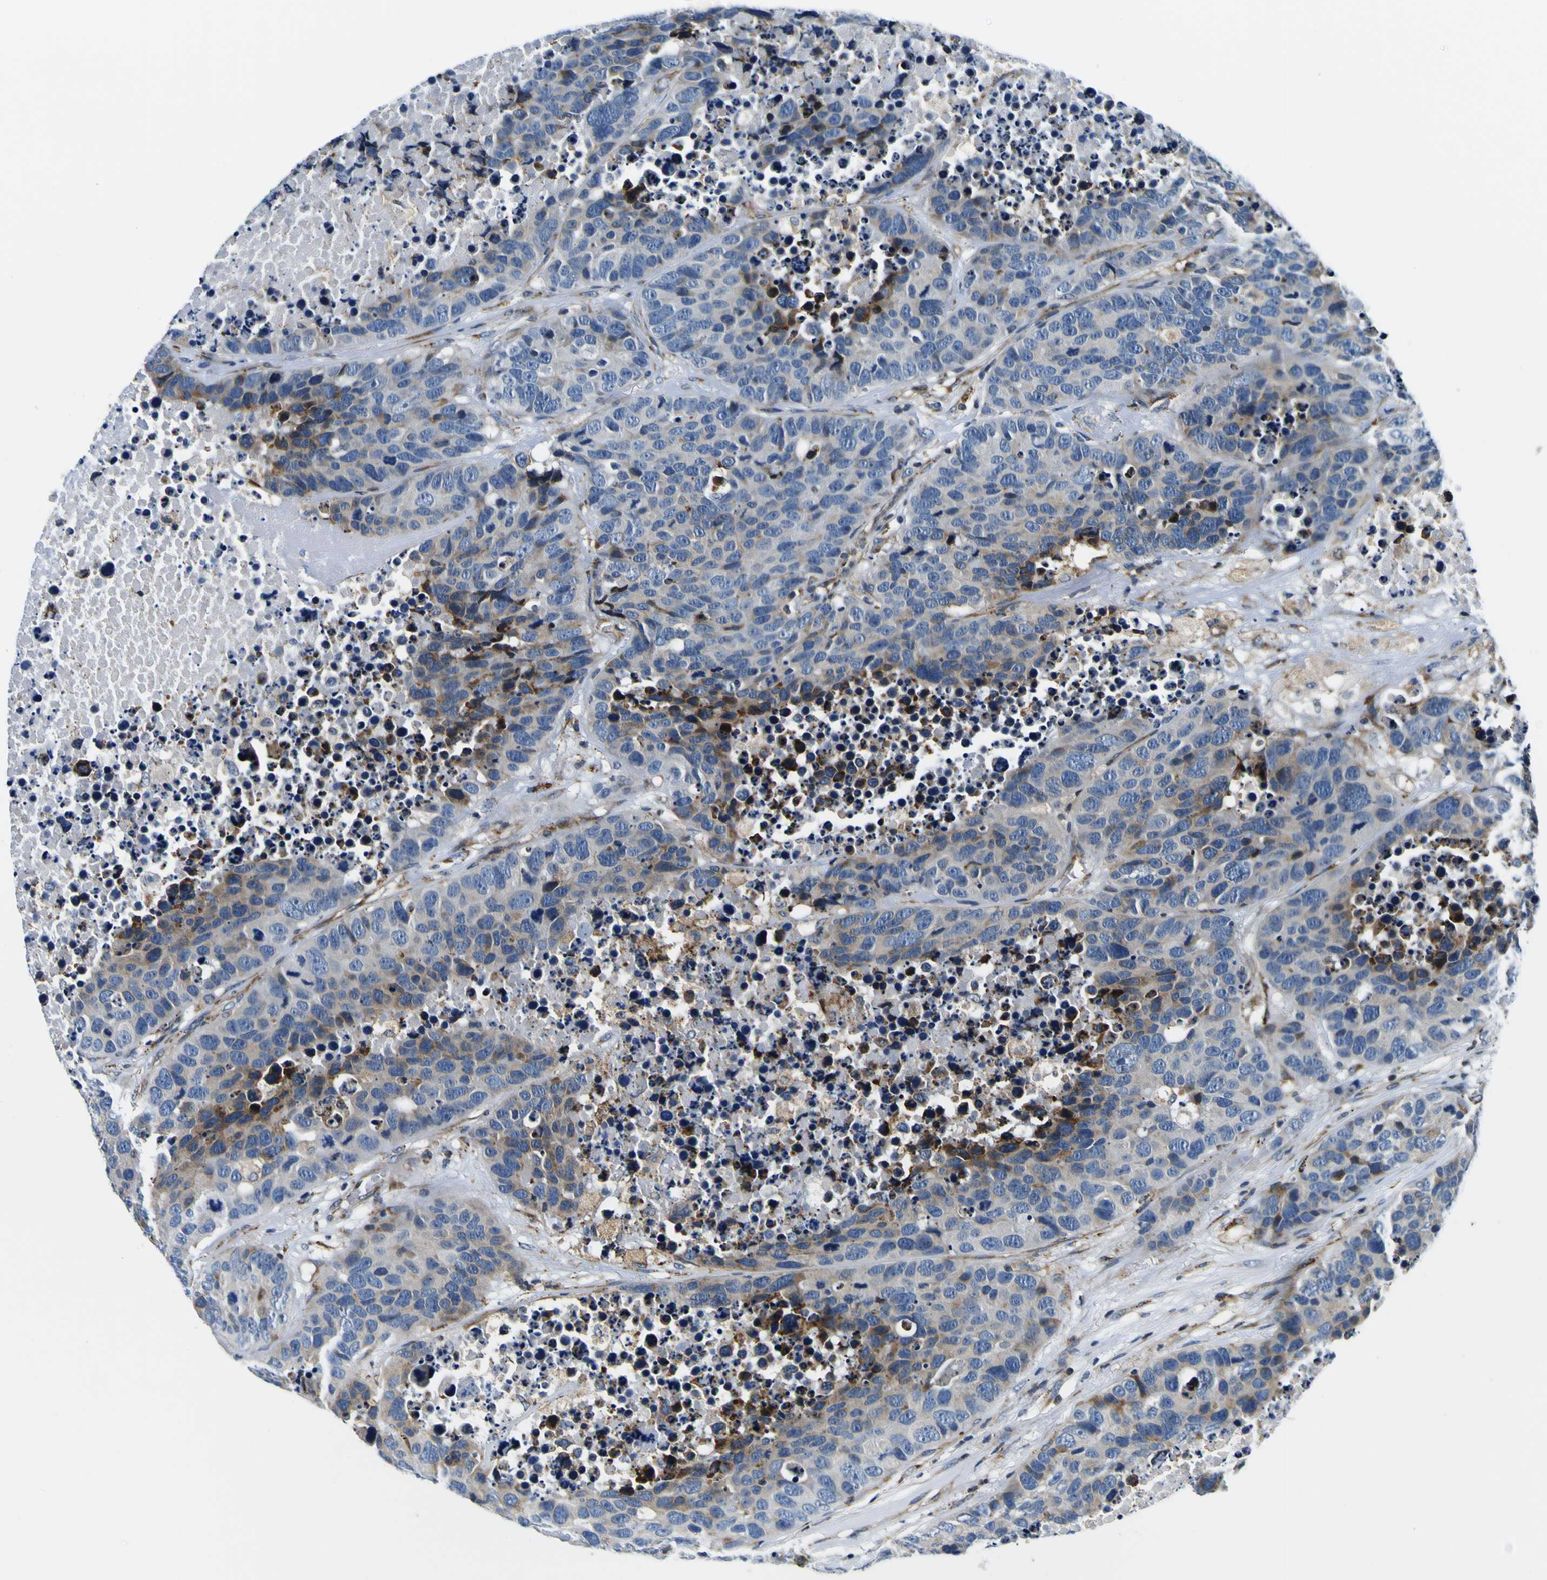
{"staining": {"intensity": "weak", "quantity": "<25%", "location": "cytoplasmic/membranous"}, "tissue": "carcinoid", "cell_type": "Tumor cells", "image_type": "cancer", "snomed": [{"axis": "morphology", "description": "Carcinoid, malignant, NOS"}, {"axis": "topography", "description": "Lung"}], "caption": "Tumor cells are negative for brown protein staining in malignant carcinoid.", "gene": "NLRP3", "patient": {"sex": "male", "age": 60}}